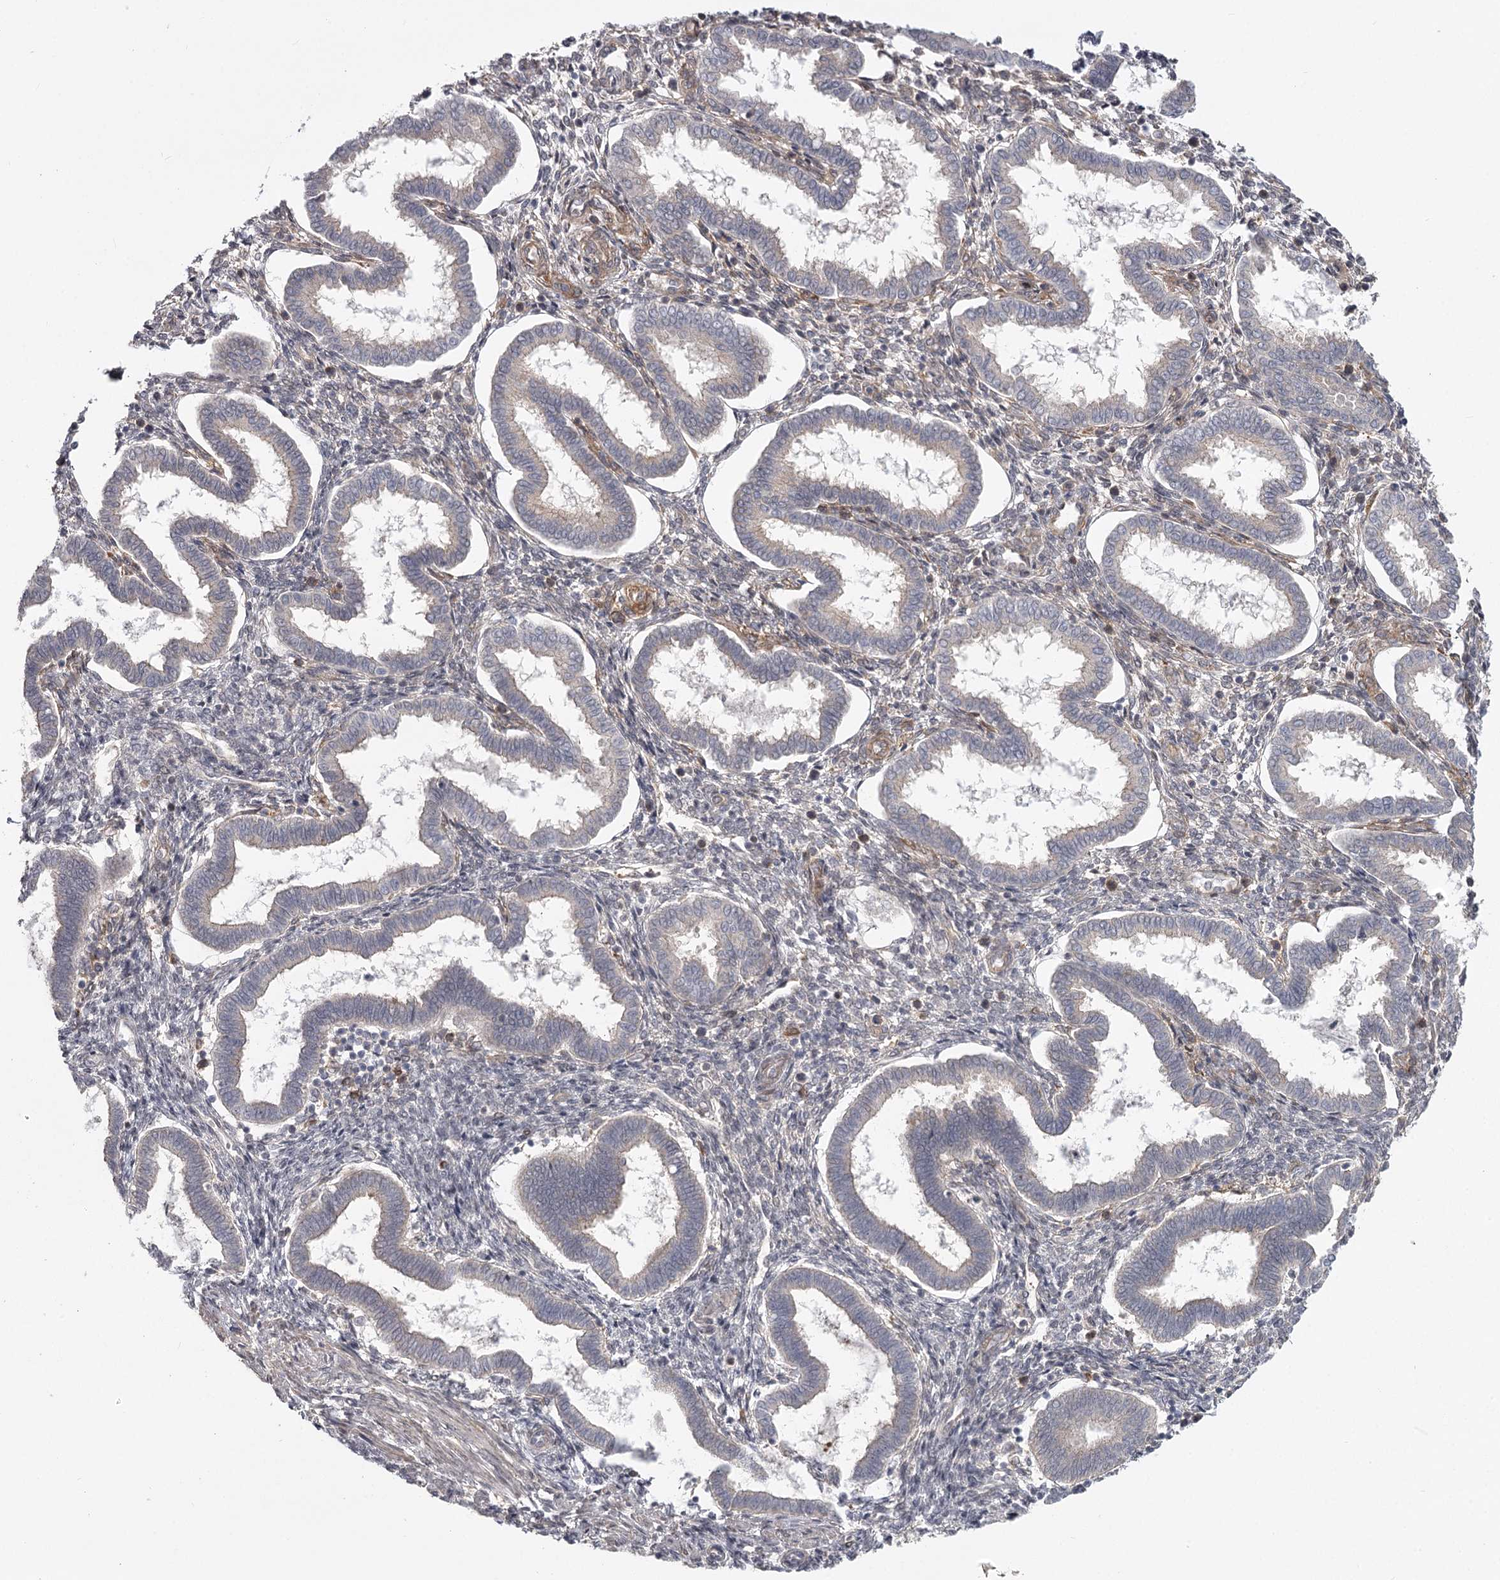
{"staining": {"intensity": "negative", "quantity": "none", "location": "none"}, "tissue": "endometrium", "cell_type": "Cells in endometrial stroma", "image_type": "normal", "snomed": [{"axis": "morphology", "description": "Normal tissue, NOS"}, {"axis": "topography", "description": "Endometrium"}], "caption": "DAB immunohistochemical staining of benign human endometrium demonstrates no significant expression in cells in endometrial stroma. (DAB (3,3'-diaminobenzidine) IHC with hematoxylin counter stain).", "gene": "CCNG2", "patient": {"sex": "female", "age": 24}}